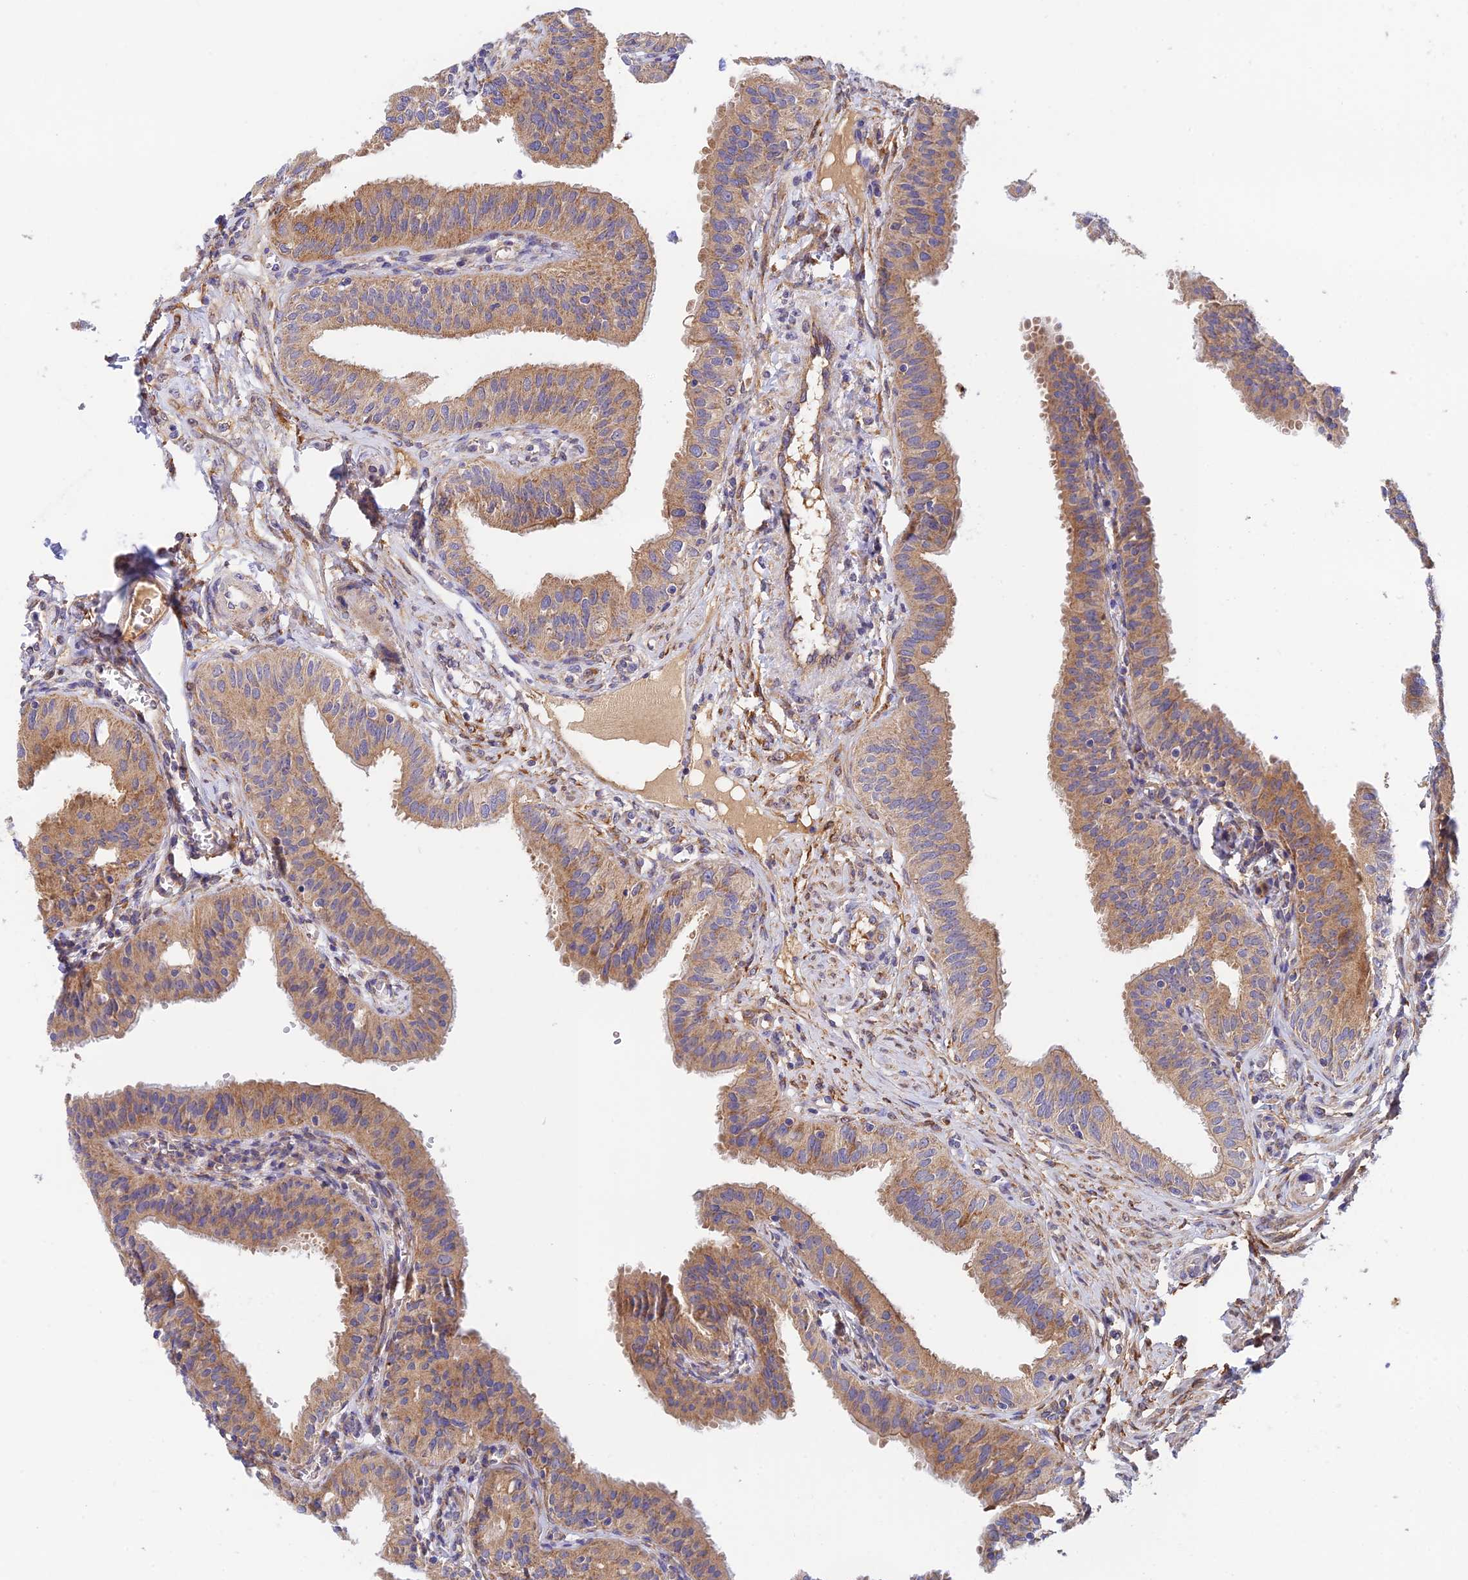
{"staining": {"intensity": "moderate", "quantity": "25%-75%", "location": "cytoplasmic/membranous"}, "tissue": "fallopian tube", "cell_type": "Glandular cells", "image_type": "normal", "snomed": [{"axis": "morphology", "description": "Normal tissue, NOS"}, {"axis": "topography", "description": "Fallopian tube"}, {"axis": "topography", "description": "Ovary"}], "caption": "Normal fallopian tube was stained to show a protein in brown. There is medium levels of moderate cytoplasmic/membranous expression in about 25%-75% of glandular cells. Immunohistochemistry stains the protein of interest in brown and the nuclei are stained blue.", "gene": "RANBP6", "patient": {"sex": "female", "age": 42}}